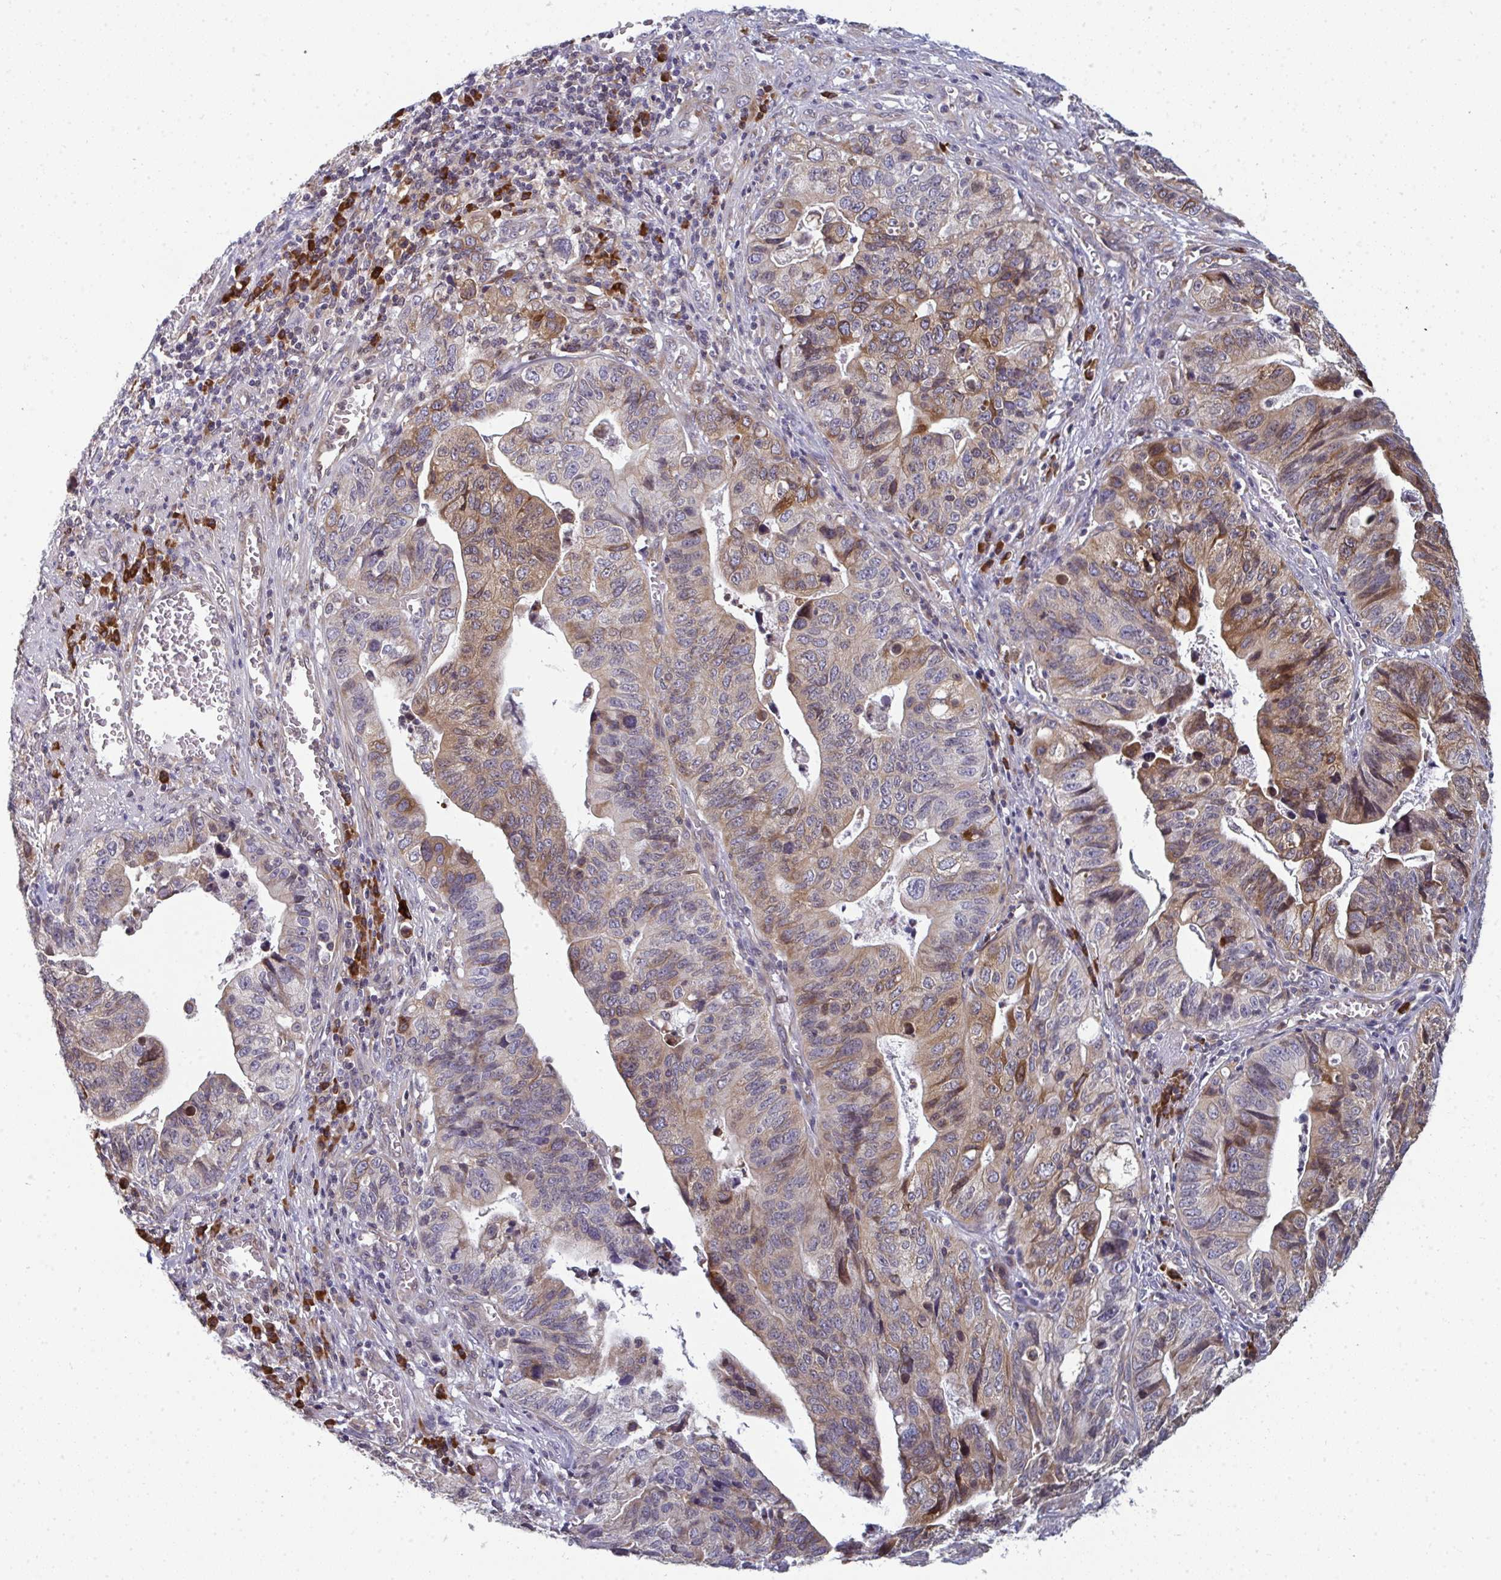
{"staining": {"intensity": "moderate", "quantity": "25%-75%", "location": "cytoplasmic/membranous"}, "tissue": "stomach cancer", "cell_type": "Tumor cells", "image_type": "cancer", "snomed": [{"axis": "morphology", "description": "Adenocarcinoma, NOS"}, {"axis": "topography", "description": "Stomach, upper"}], "caption": "Adenocarcinoma (stomach) stained for a protein (brown) reveals moderate cytoplasmic/membranous positive staining in approximately 25%-75% of tumor cells.", "gene": "LYSMD4", "patient": {"sex": "female", "age": 67}}